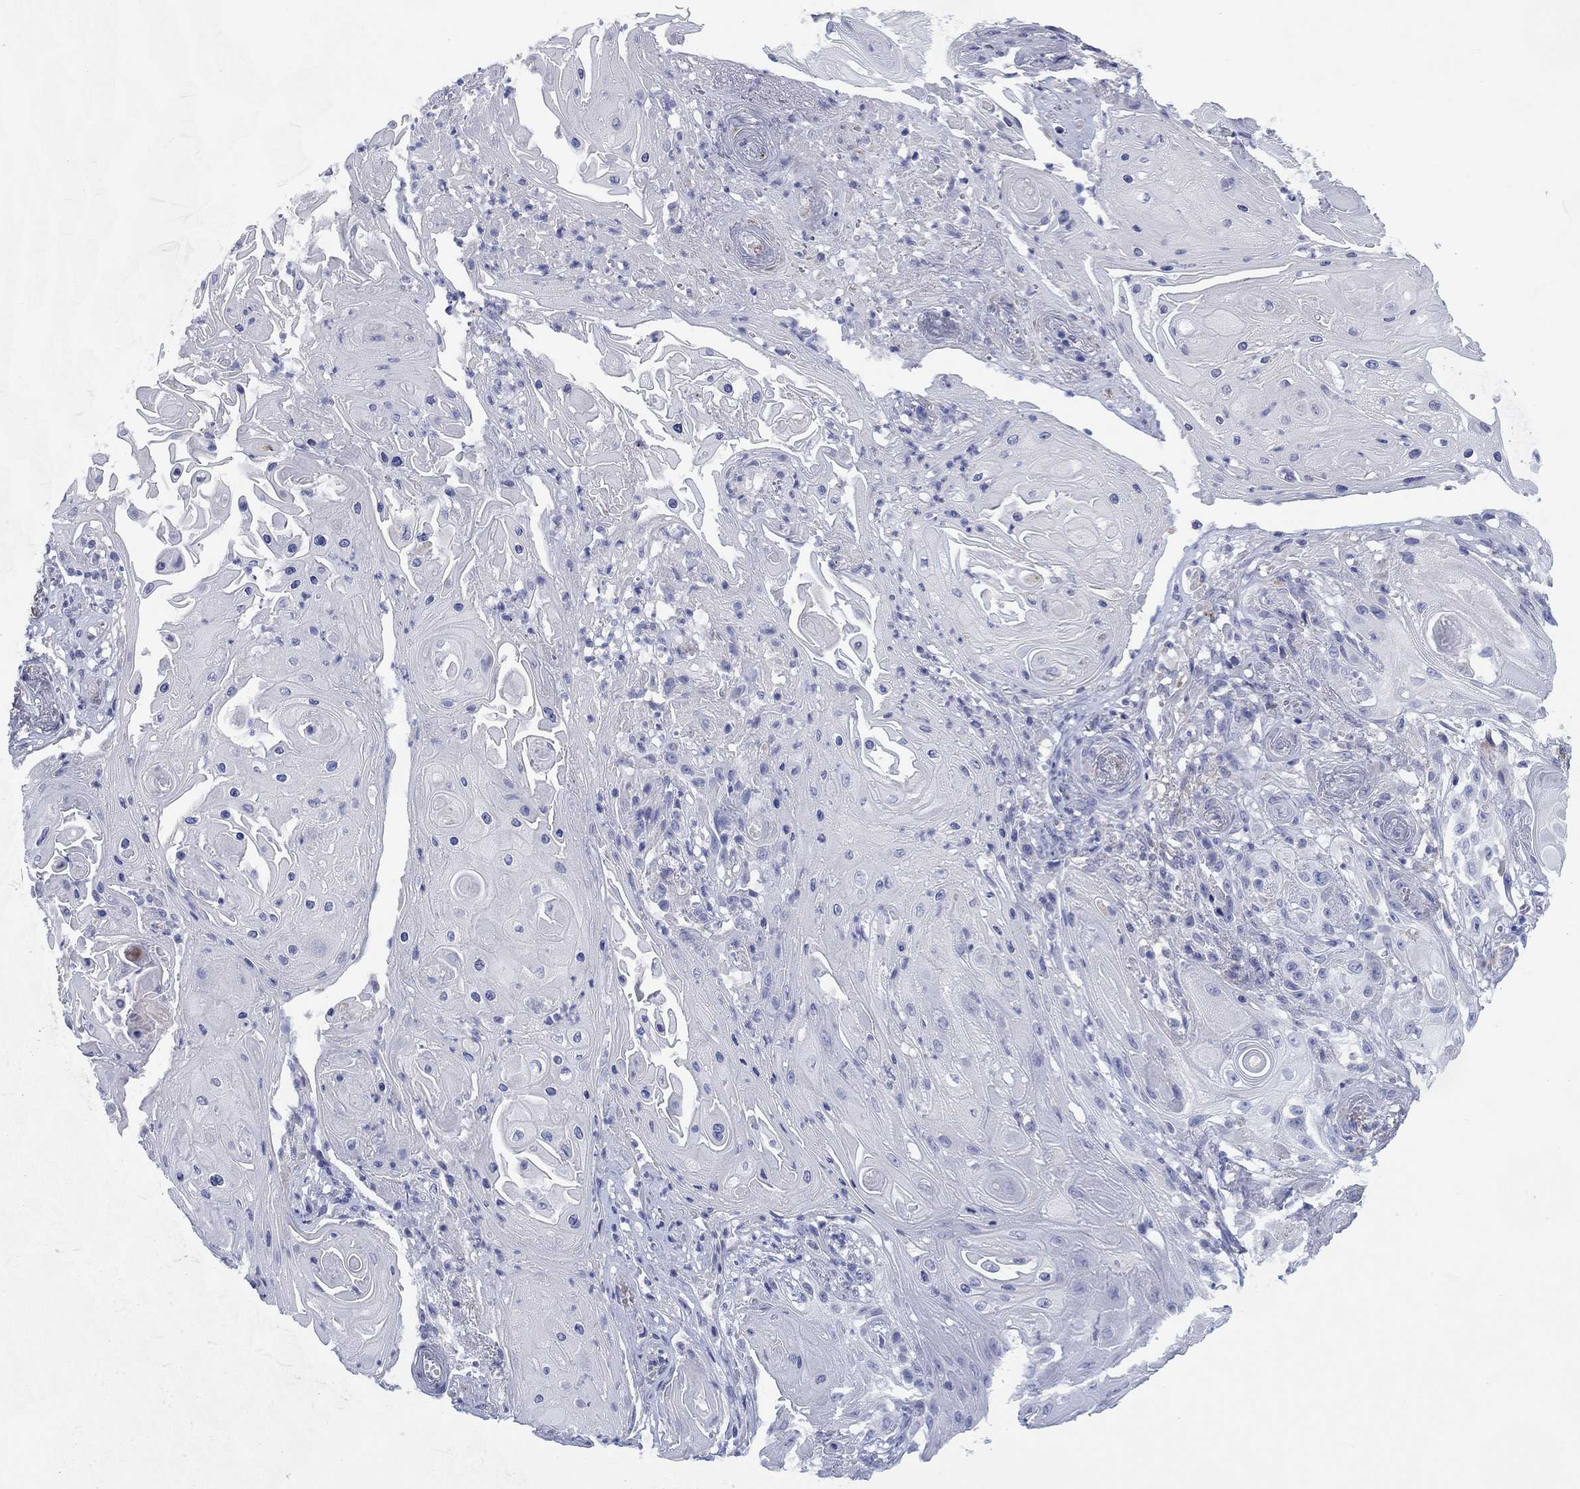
{"staining": {"intensity": "negative", "quantity": "none", "location": "none"}, "tissue": "skin cancer", "cell_type": "Tumor cells", "image_type": "cancer", "snomed": [{"axis": "morphology", "description": "Squamous cell carcinoma, NOS"}, {"axis": "topography", "description": "Skin"}], "caption": "Immunohistochemistry of human skin cancer shows no positivity in tumor cells. Nuclei are stained in blue.", "gene": "MGST3", "patient": {"sex": "male", "age": 62}}